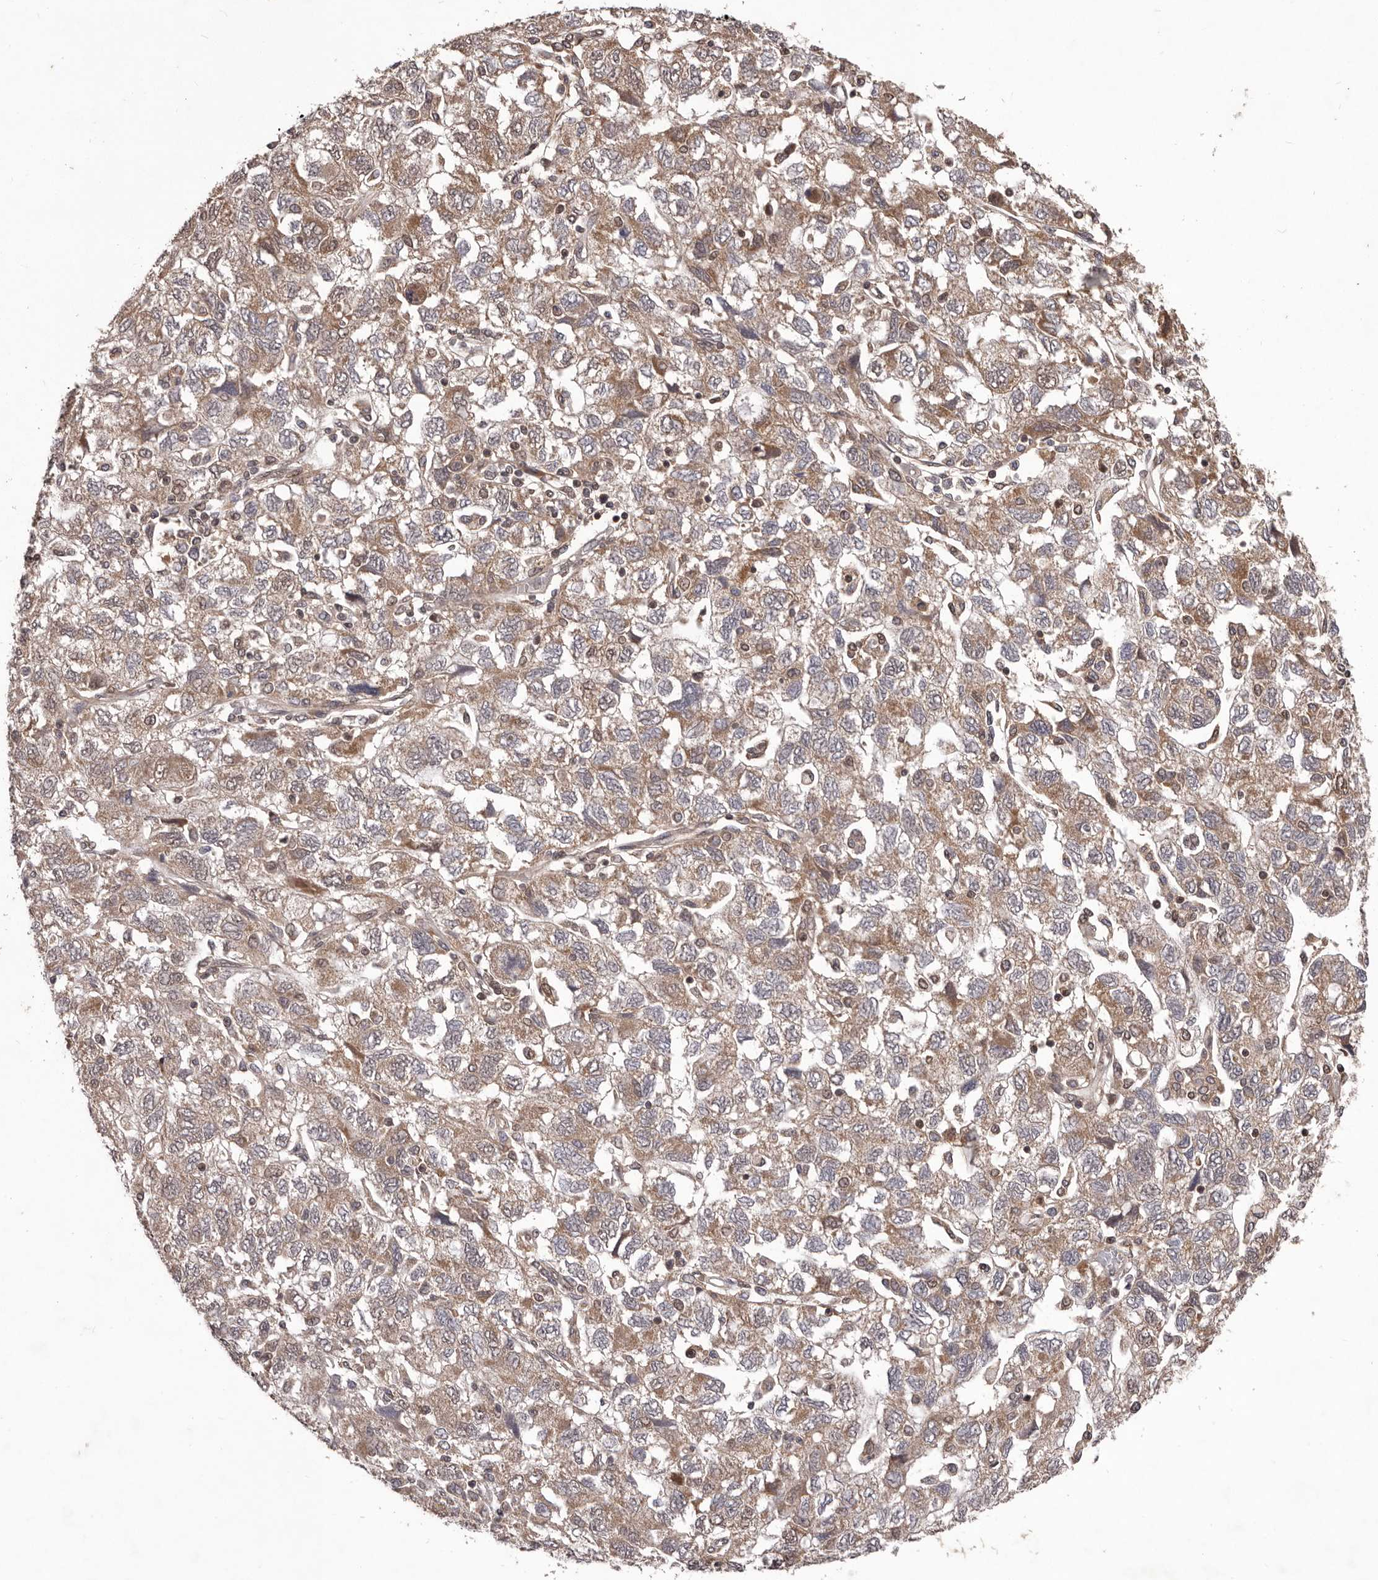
{"staining": {"intensity": "moderate", "quantity": ">75%", "location": "cytoplasmic/membranous"}, "tissue": "ovarian cancer", "cell_type": "Tumor cells", "image_type": "cancer", "snomed": [{"axis": "morphology", "description": "Carcinoma, NOS"}, {"axis": "morphology", "description": "Cystadenocarcinoma, serous, NOS"}, {"axis": "topography", "description": "Ovary"}], "caption": "Human ovarian carcinoma stained with a protein marker exhibits moderate staining in tumor cells.", "gene": "CELF3", "patient": {"sex": "female", "age": 69}}